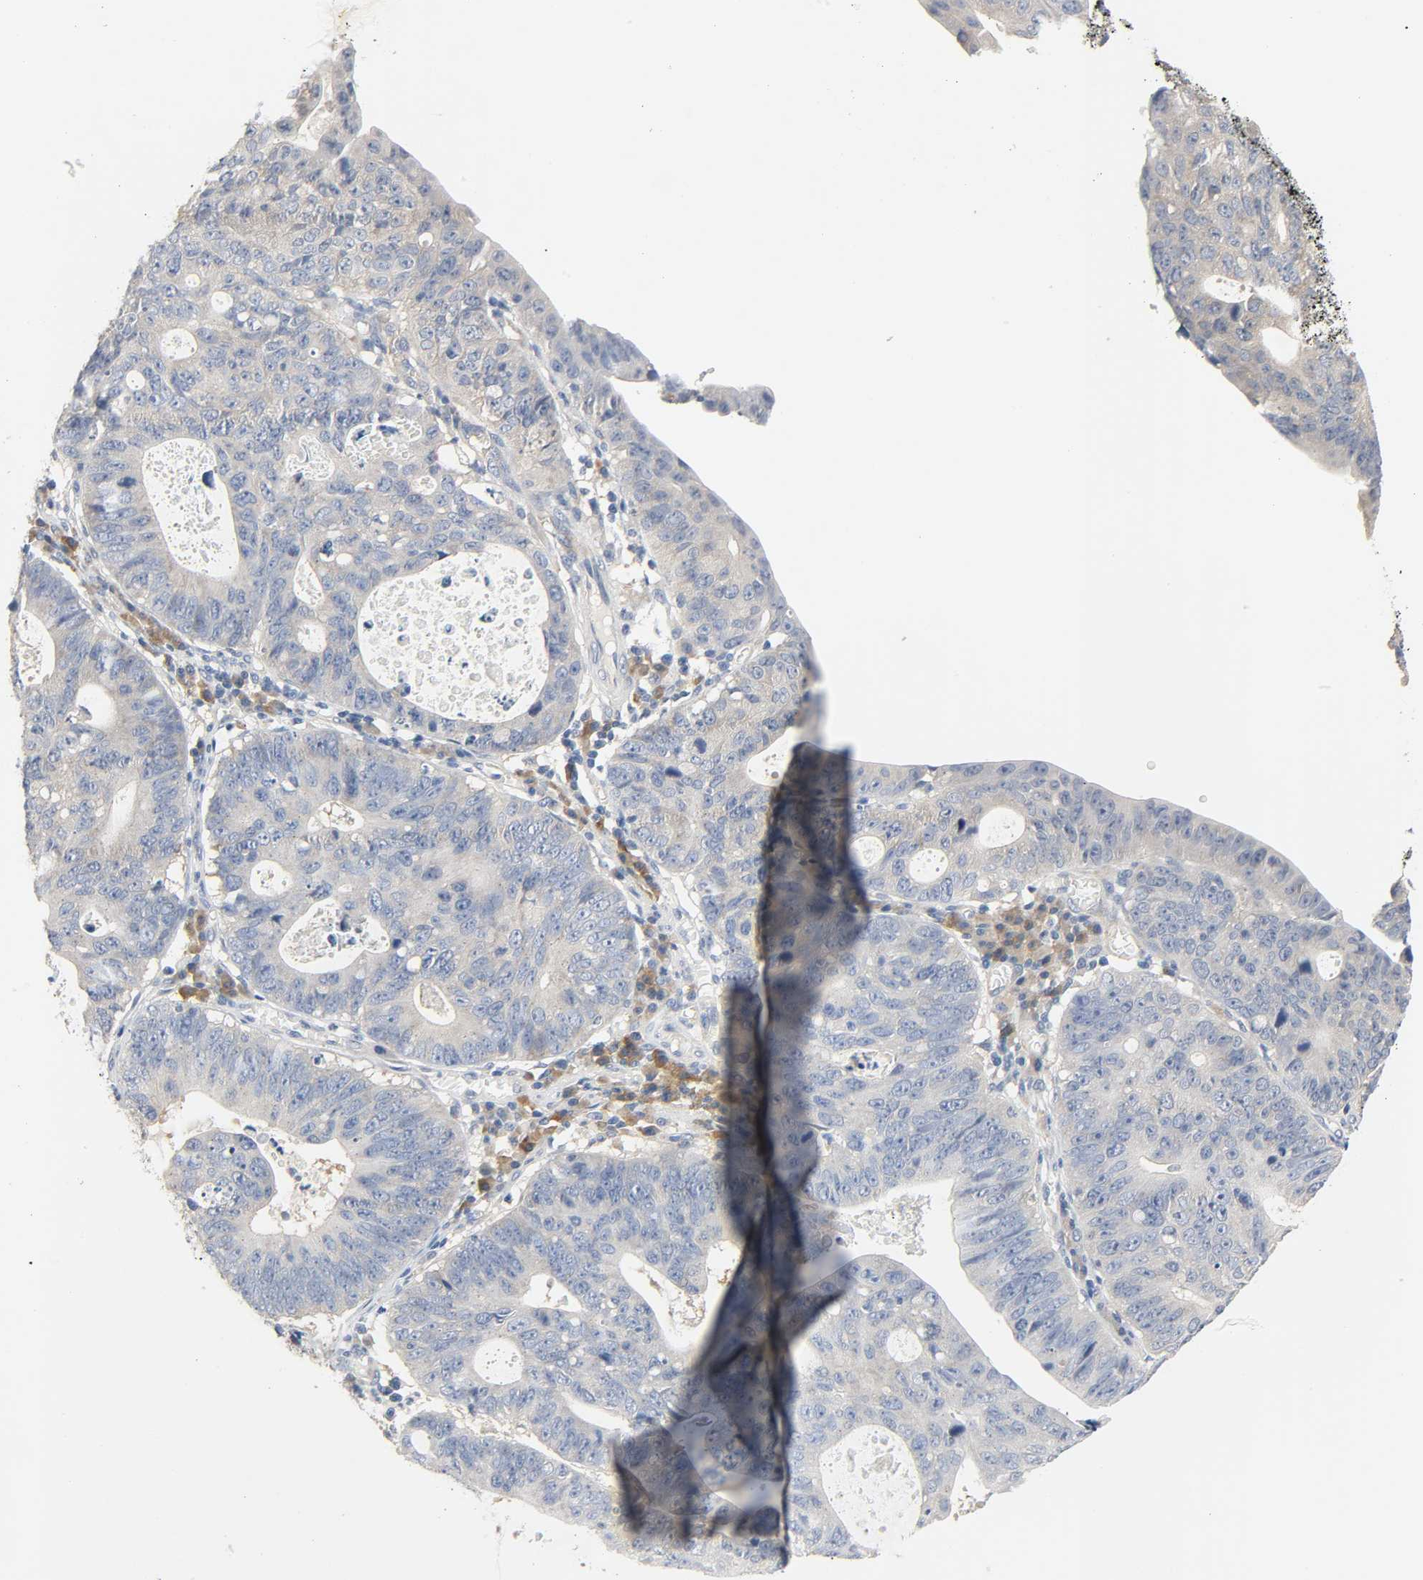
{"staining": {"intensity": "weak", "quantity": "25%-75%", "location": "cytoplasmic/membranous"}, "tissue": "stomach cancer", "cell_type": "Tumor cells", "image_type": "cancer", "snomed": [{"axis": "morphology", "description": "Adenocarcinoma, NOS"}, {"axis": "topography", "description": "Stomach"}], "caption": "Stomach cancer (adenocarcinoma) stained with a brown dye displays weak cytoplasmic/membranous positive staining in approximately 25%-75% of tumor cells.", "gene": "ARPC1A", "patient": {"sex": "male", "age": 59}}